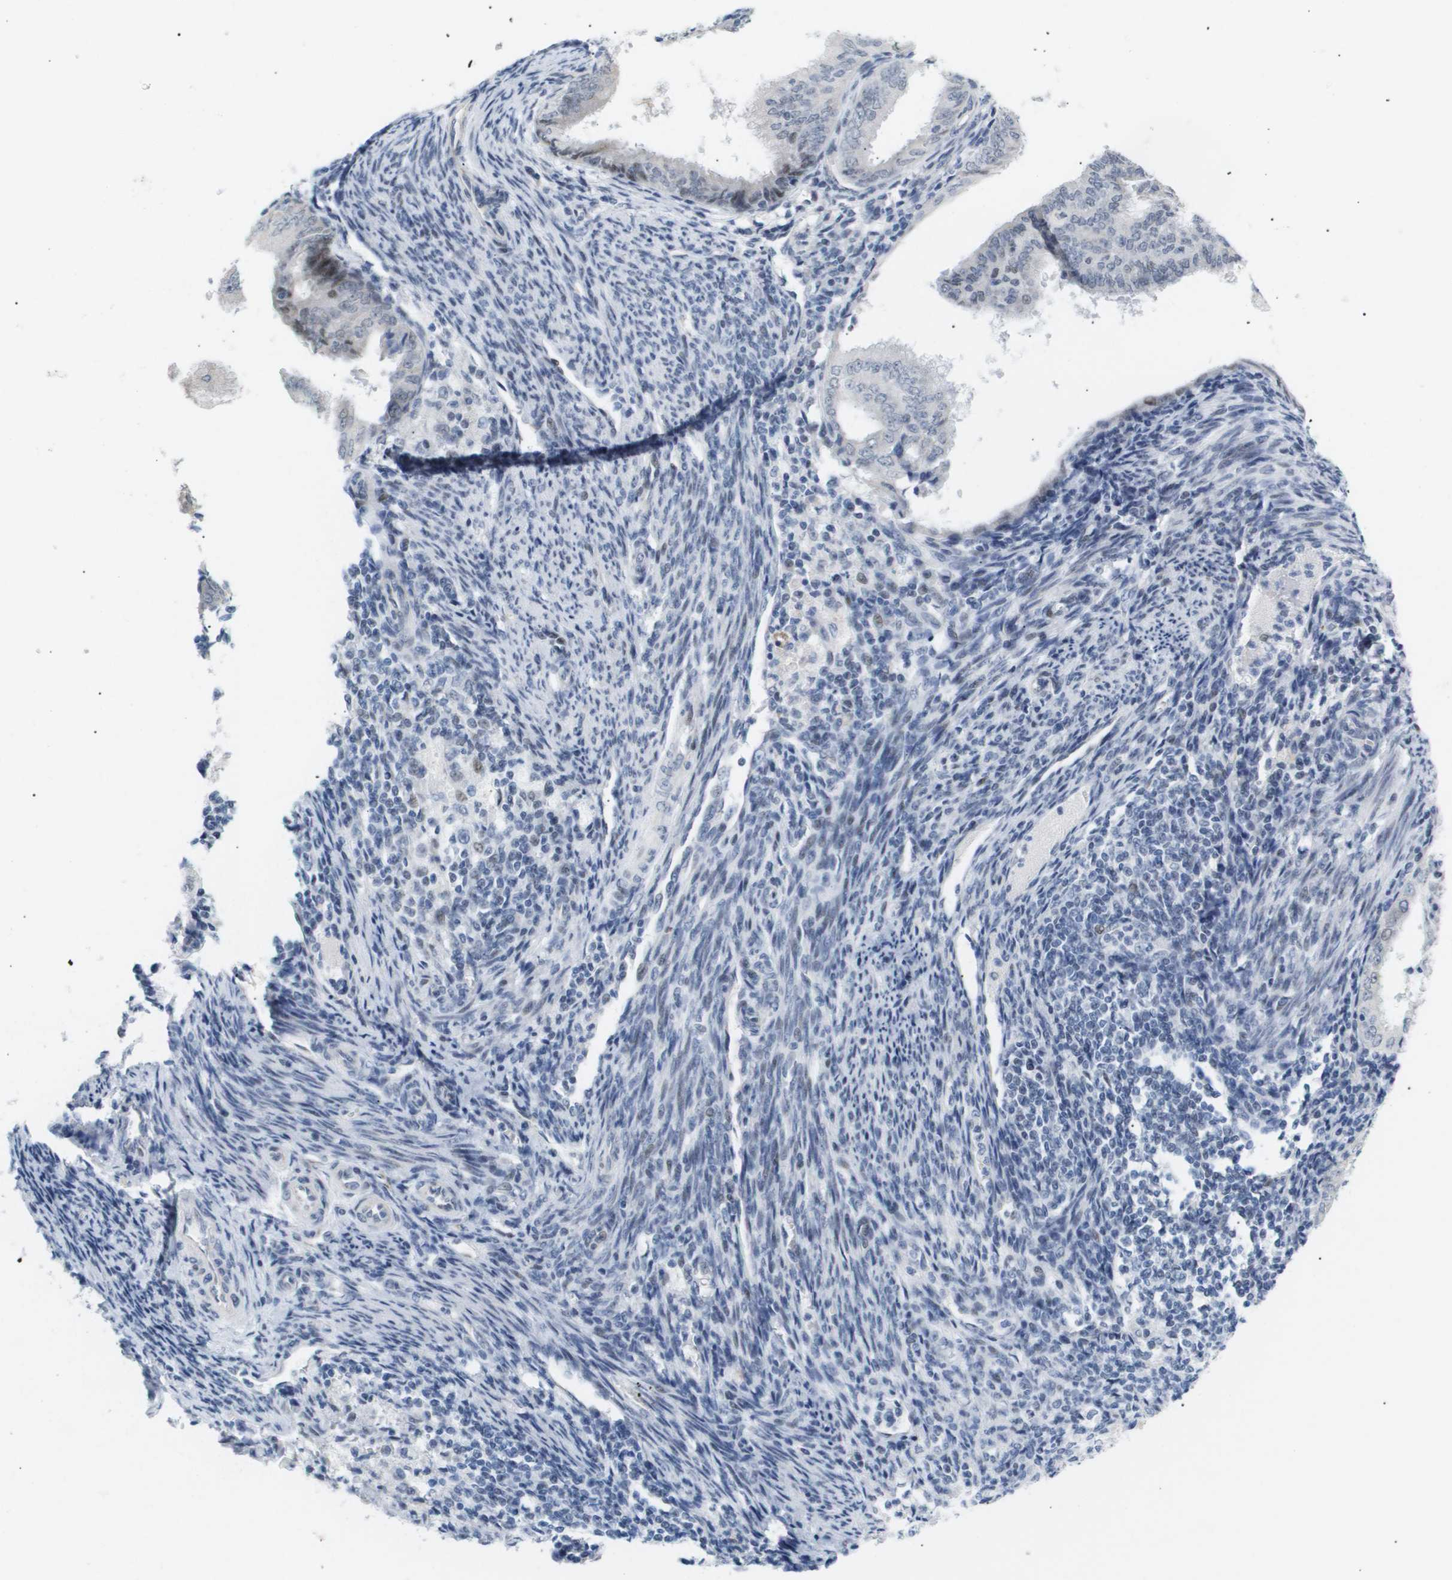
{"staining": {"intensity": "negative", "quantity": "none", "location": "none"}, "tissue": "endometrial cancer", "cell_type": "Tumor cells", "image_type": "cancer", "snomed": [{"axis": "morphology", "description": "Adenocarcinoma, NOS"}, {"axis": "topography", "description": "Endometrium"}], "caption": "Protein analysis of endometrial cancer exhibits no significant positivity in tumor cells.", "gene": "PPARD", "patient": {"sex": "female", "age": 58}}